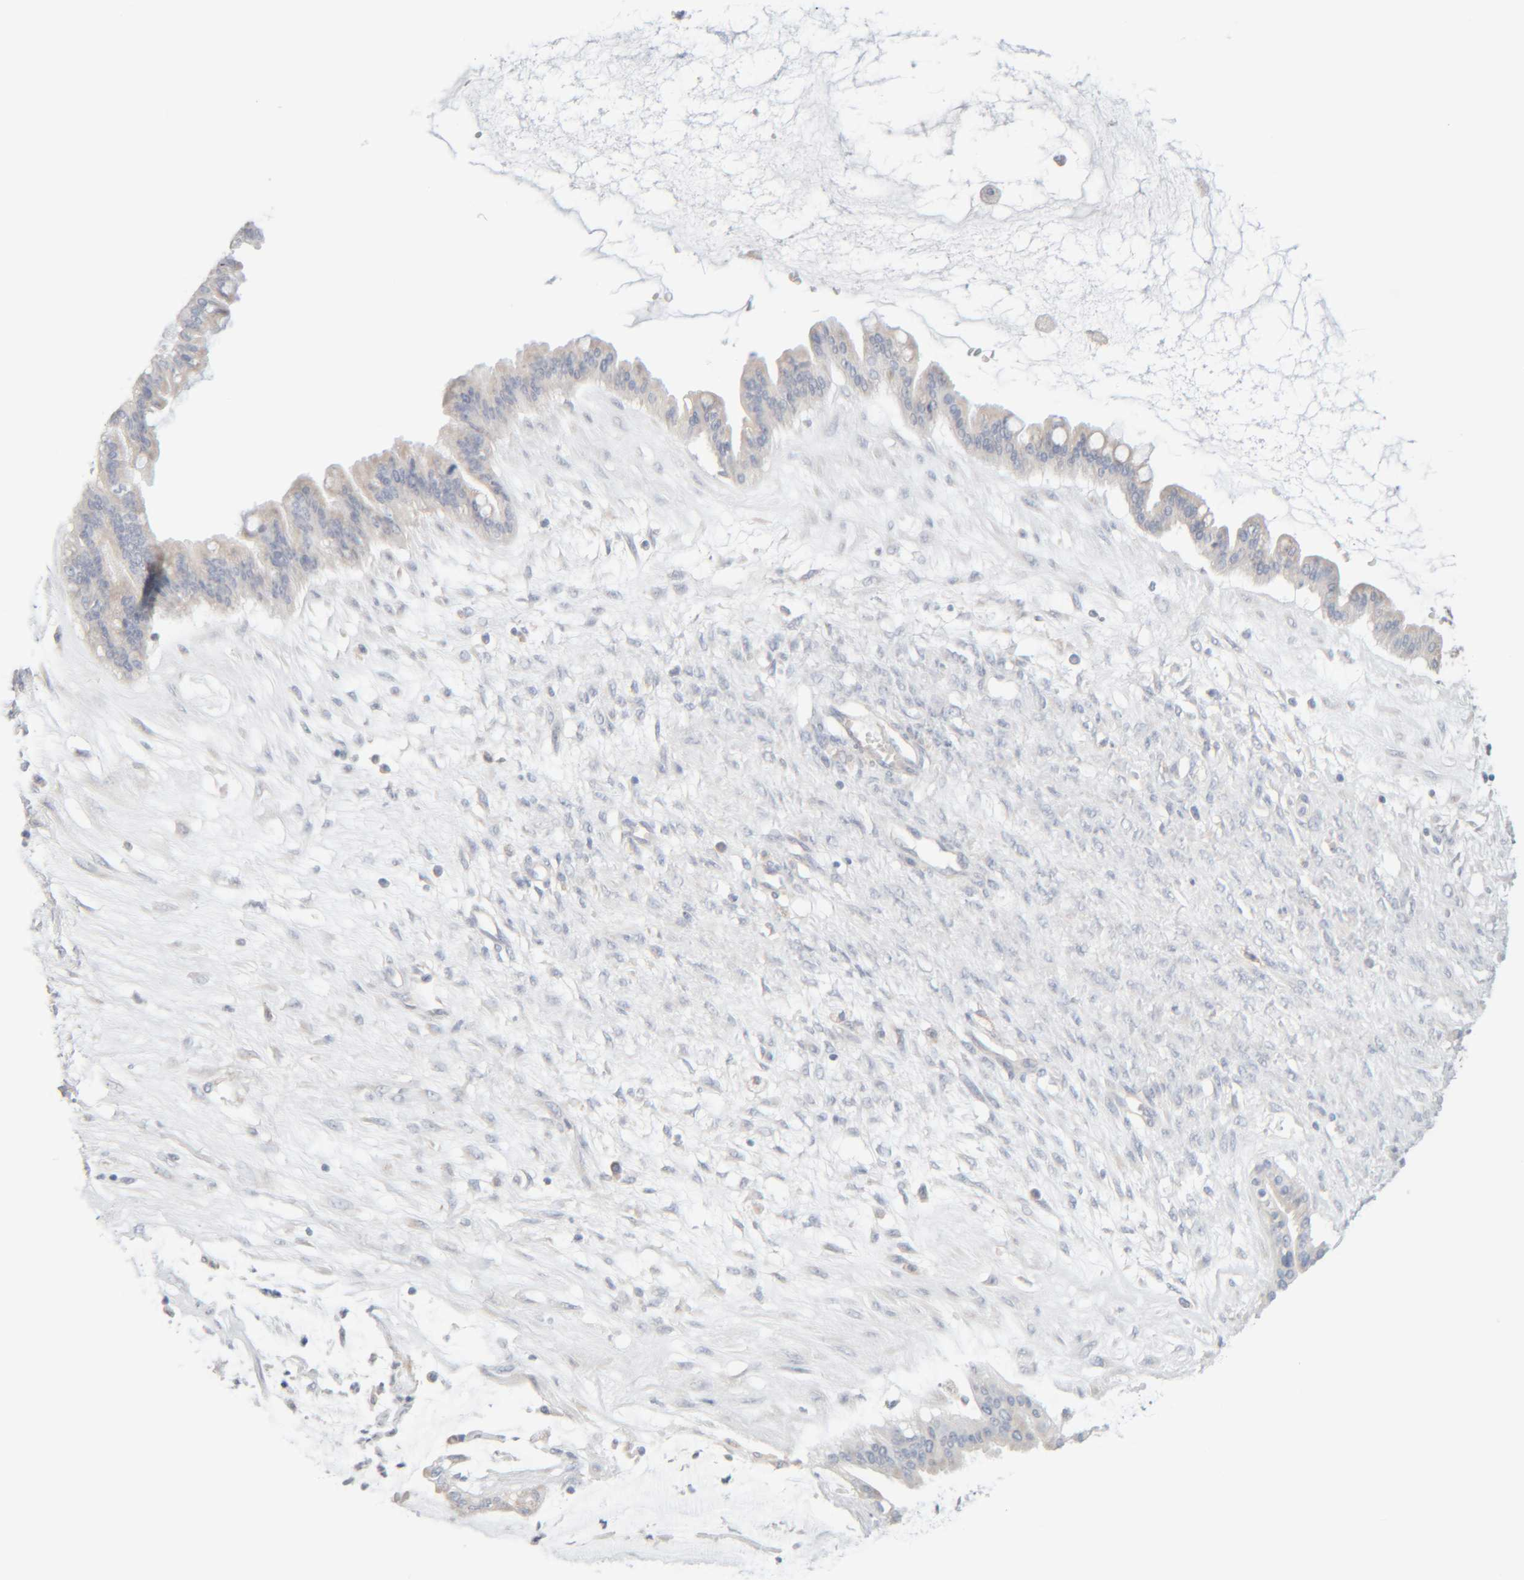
{"staining": {"intensity": "negative", "quantity": "none", "location": "none"}, "tissue": "ovarian cancer", "cell_type": "Tumor cells", "image_type": "cancer", "snomed": [{"axis": "morphology", "description": "Cystadenocarcinoma, mucinous, NOS"}, {"axis": "topography", "description": "Ovary"}], "caption": "Mucinous cystadenocarcinoma (ovarian) stained for a protein using immunohistochemistry (IHC) shows no staining tumor cells.", "gene": "RIDA", "patient": {"sex": "female", "age": 73}}